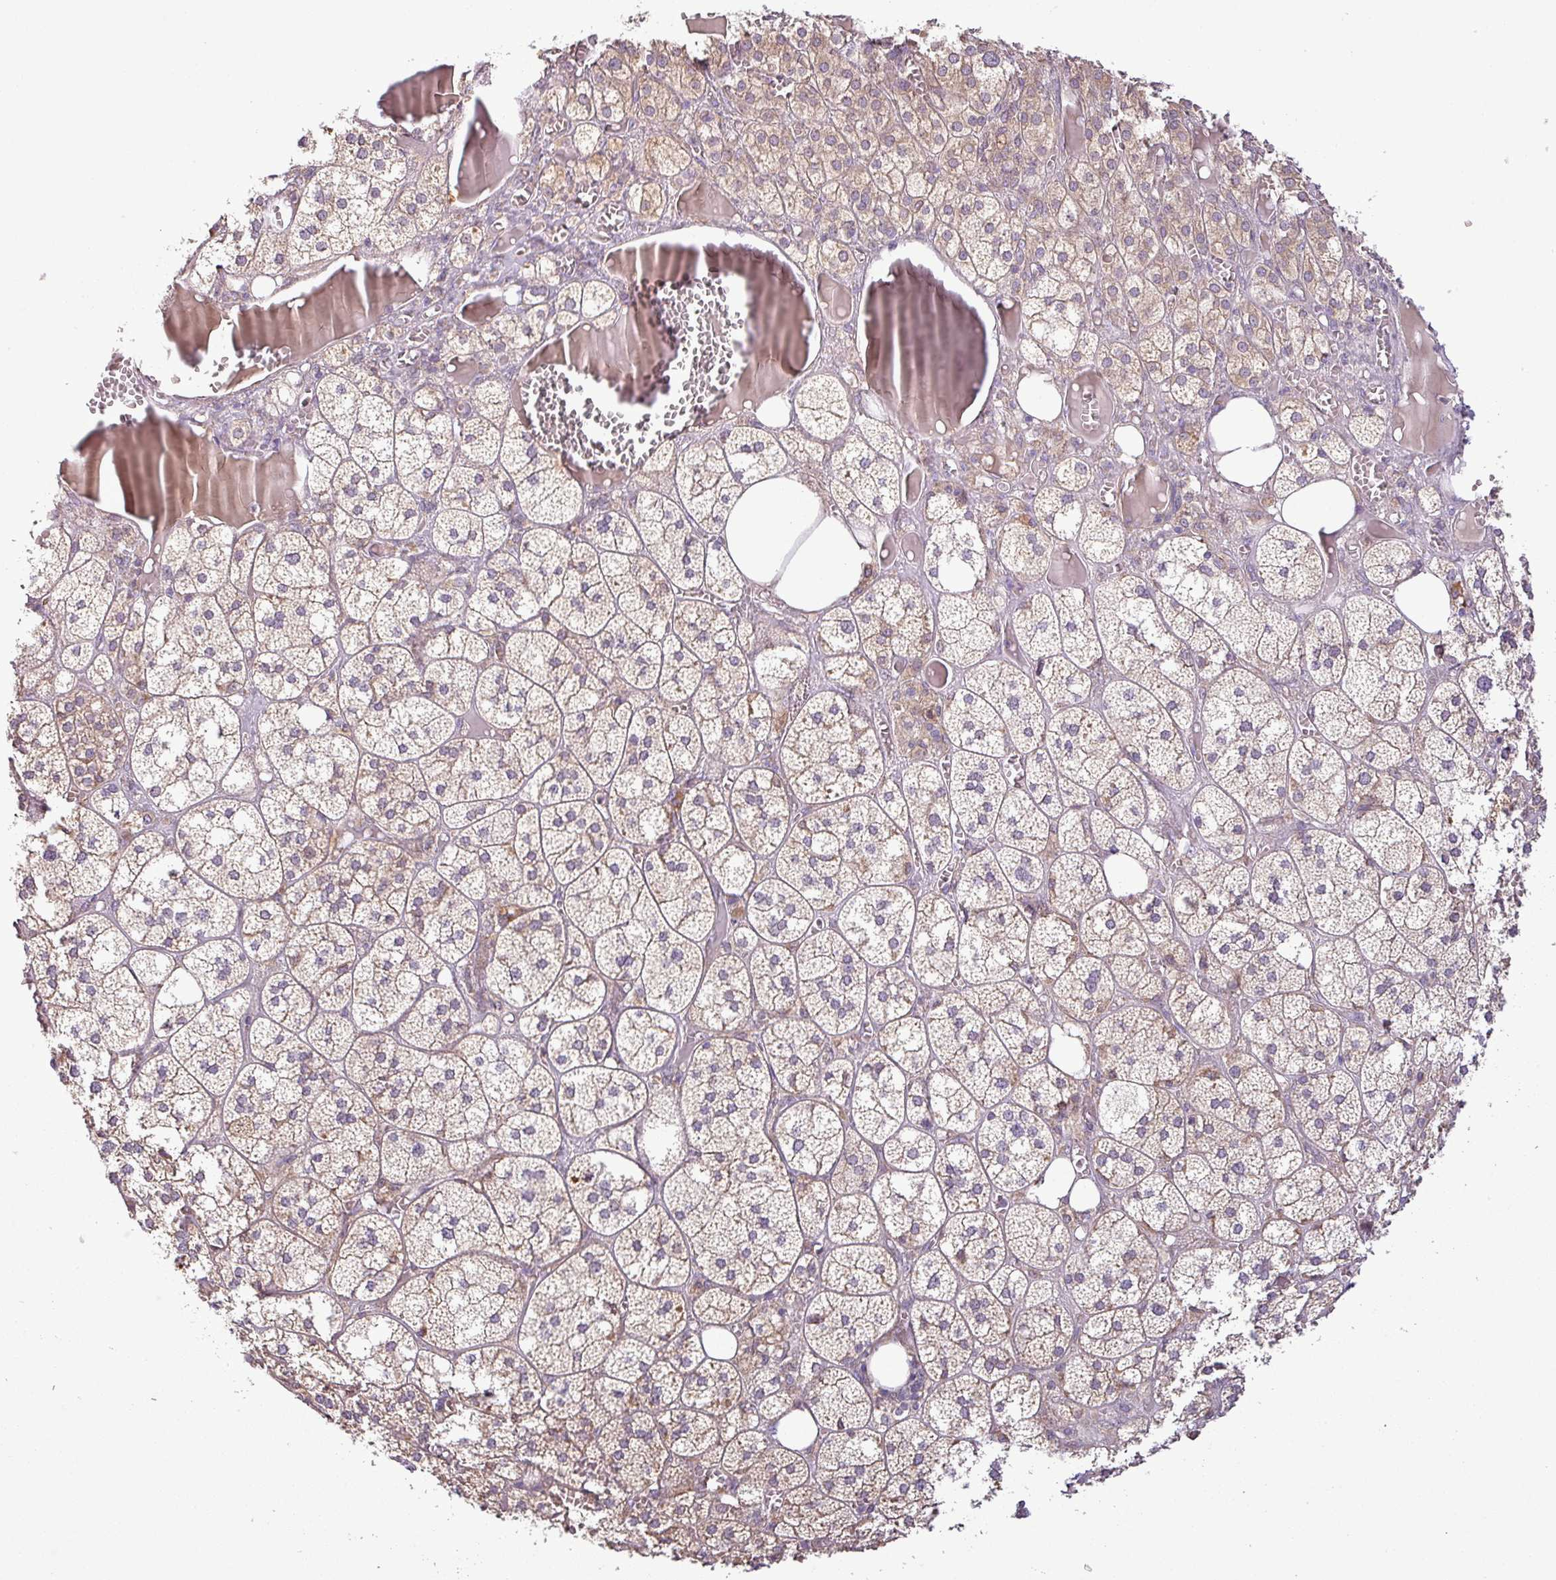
{"staining": {"intensity": "weak", "quantity": "25%-75%", "location": "cytoplasmic/membranous"}, "tissue": "adrenal gland", "cell_type": "Glandular cells", "image_type": "normal", "snomed": [{"axis": "morphology", "description": "Normal tissue, NOS"}, {"axis": "topography", "description": "Adrenal gland"}], "caption": "Benign adrenal gland demonstrates weak cytoplasmic/membranous staining in approximately 25%-75% of glandular cells.", "gene": "MOCS3", "patient": {"sex": "female", "age": 61}}